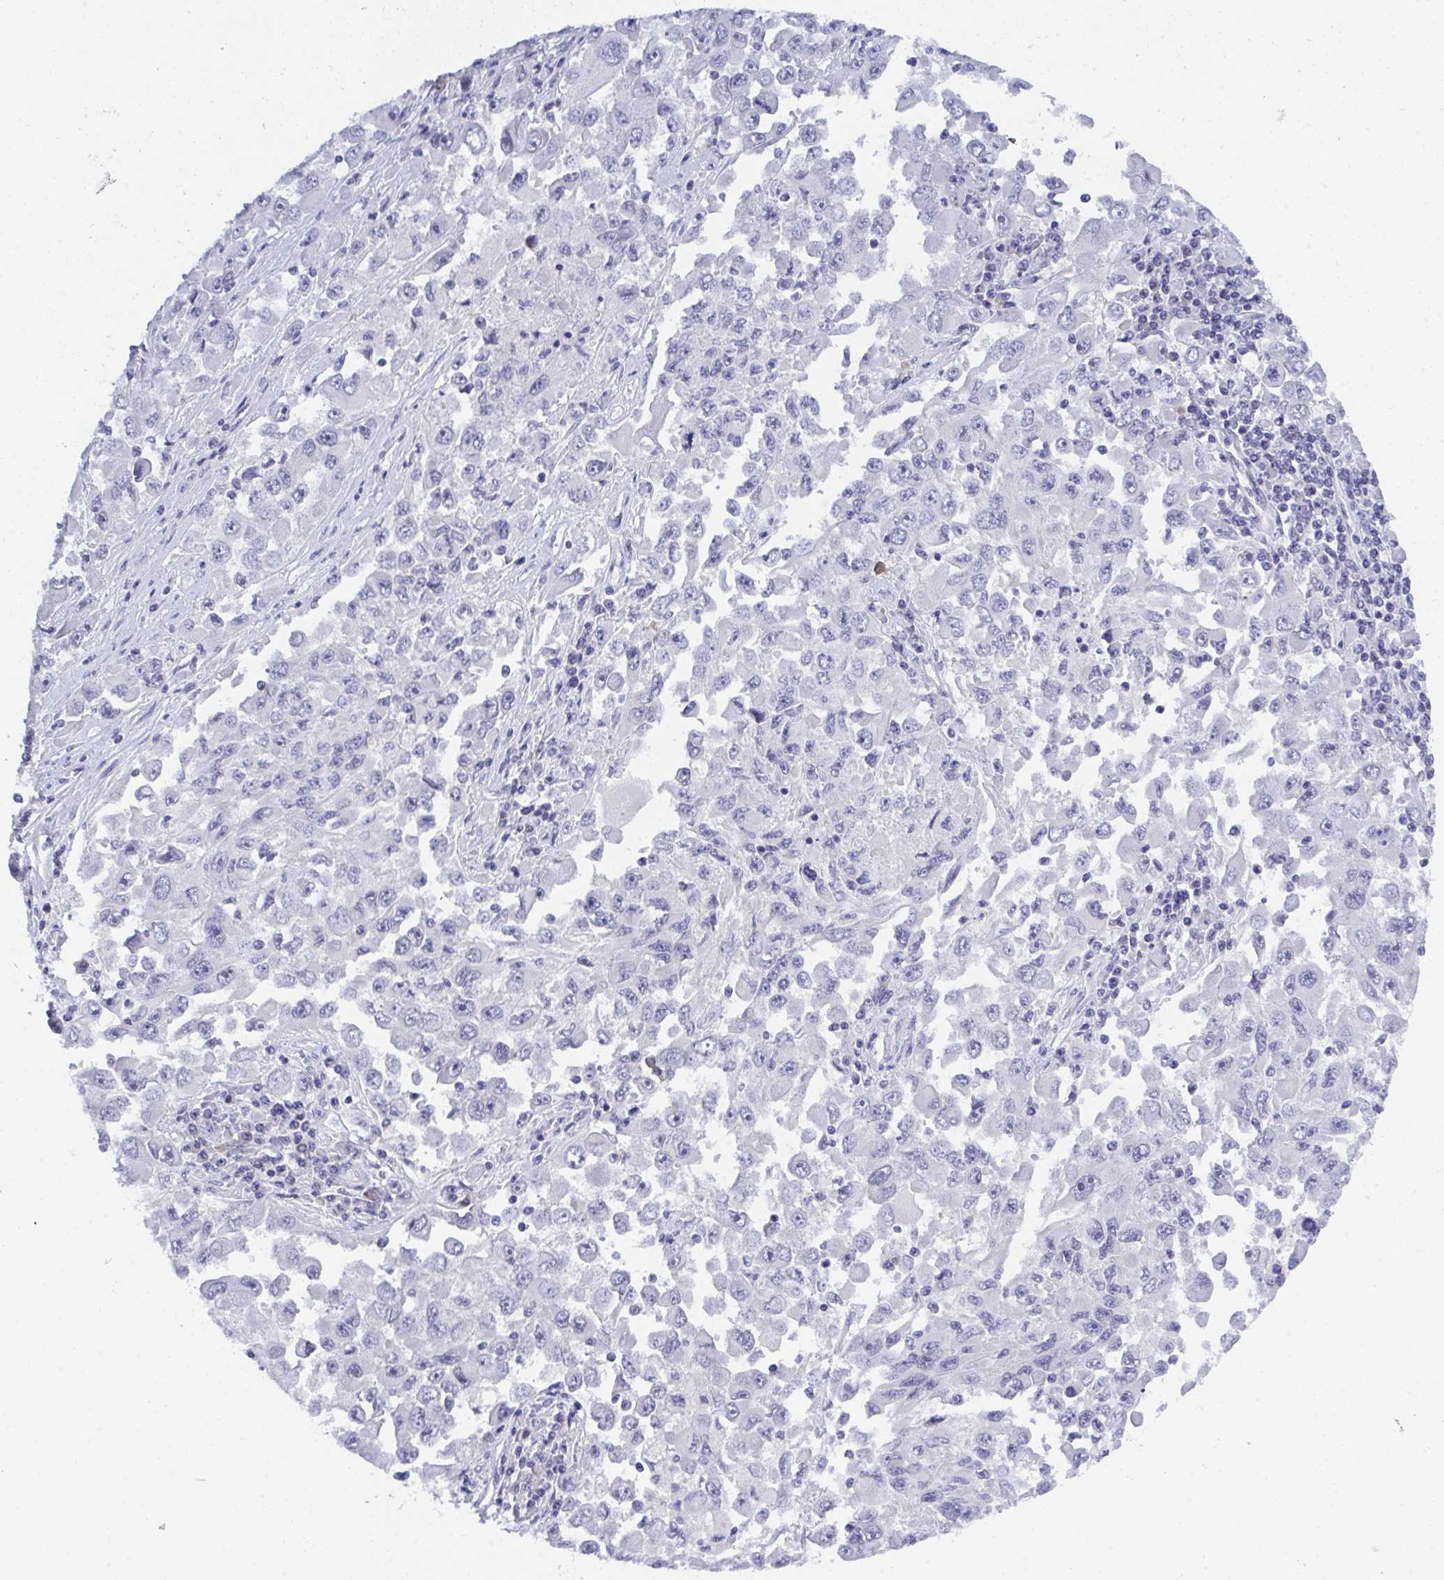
{"staining": {"intensity": "negative", "quantity": "none", "location": "none"}, "tissue": "melanoma", "cell_type": "Tumor cells", "image_type": "cancer", "snomed": [{"axis": "morphology", "description": "Malignant melanoma, Metastatic site"}, {"axis": "topography", "description": "Lymph node"}], "caption": "Photomicrograph shows no protein expression in tumor cells of malignant melanoma (metastatic site) tissue.", "gene": "BMAL2", "patient": {"sex": "female", "age": 67}}